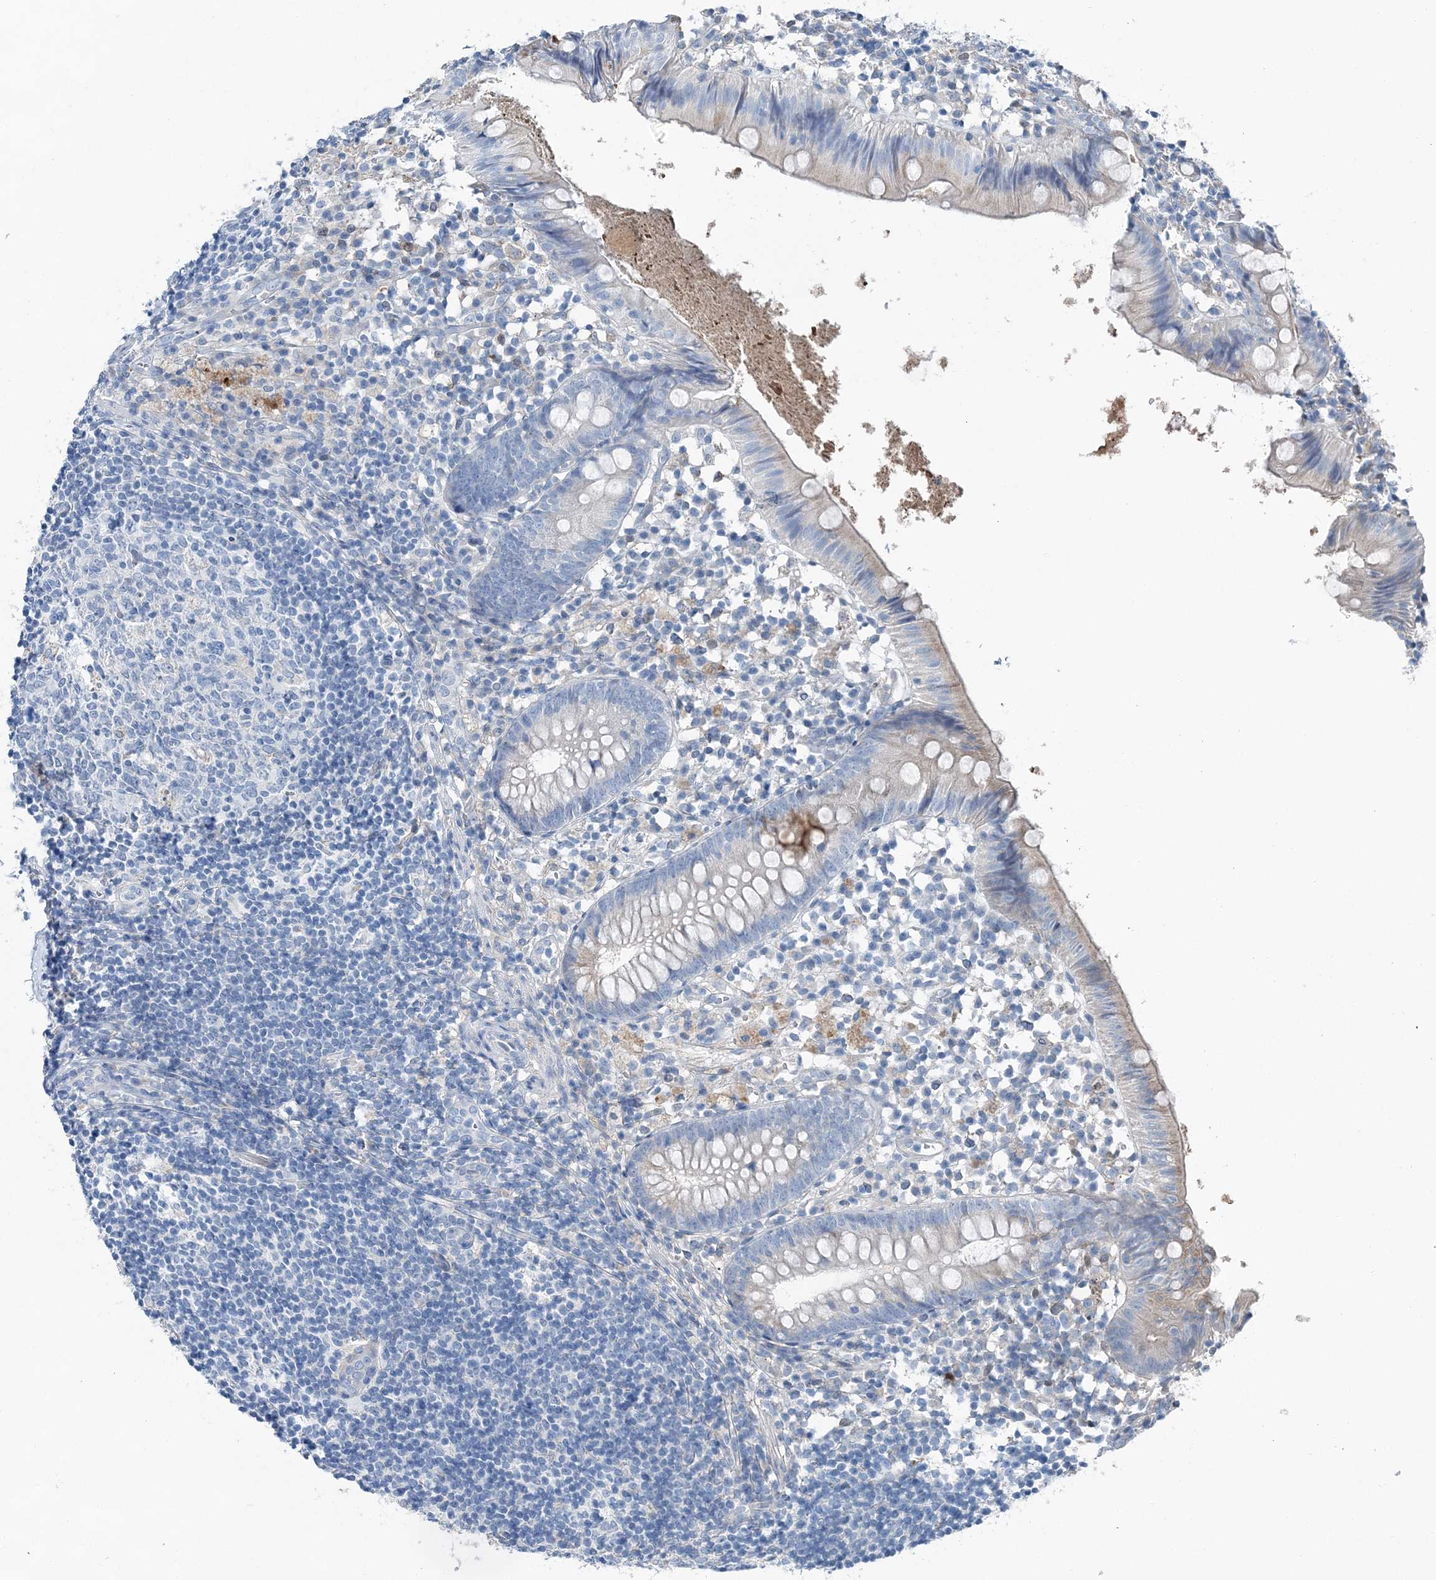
{"staining": {"intensity": "moderate", "quantity": "25%-75%", "location": "cytoplasmic/membranous"}, "tissue": "appendix", "cell_type": "Glandular cells", "image_type": "normal", "snomed": [{"axis": "morphology", "description": "Normal tissue, NOS"}, {"axis": "topography", "description": "Appendix"}], "caption": "Glandular cells exhibit moderate cytoplasmic/membranous expression in about 25%-75% of cells in benign appendix. The staining was performed using DAB, with brown indicating positive protein expression. Nuclei are stained blue with hematoxylin.", "gene": "SPOPL", "patient": {"sex": "female", "age": 20}}